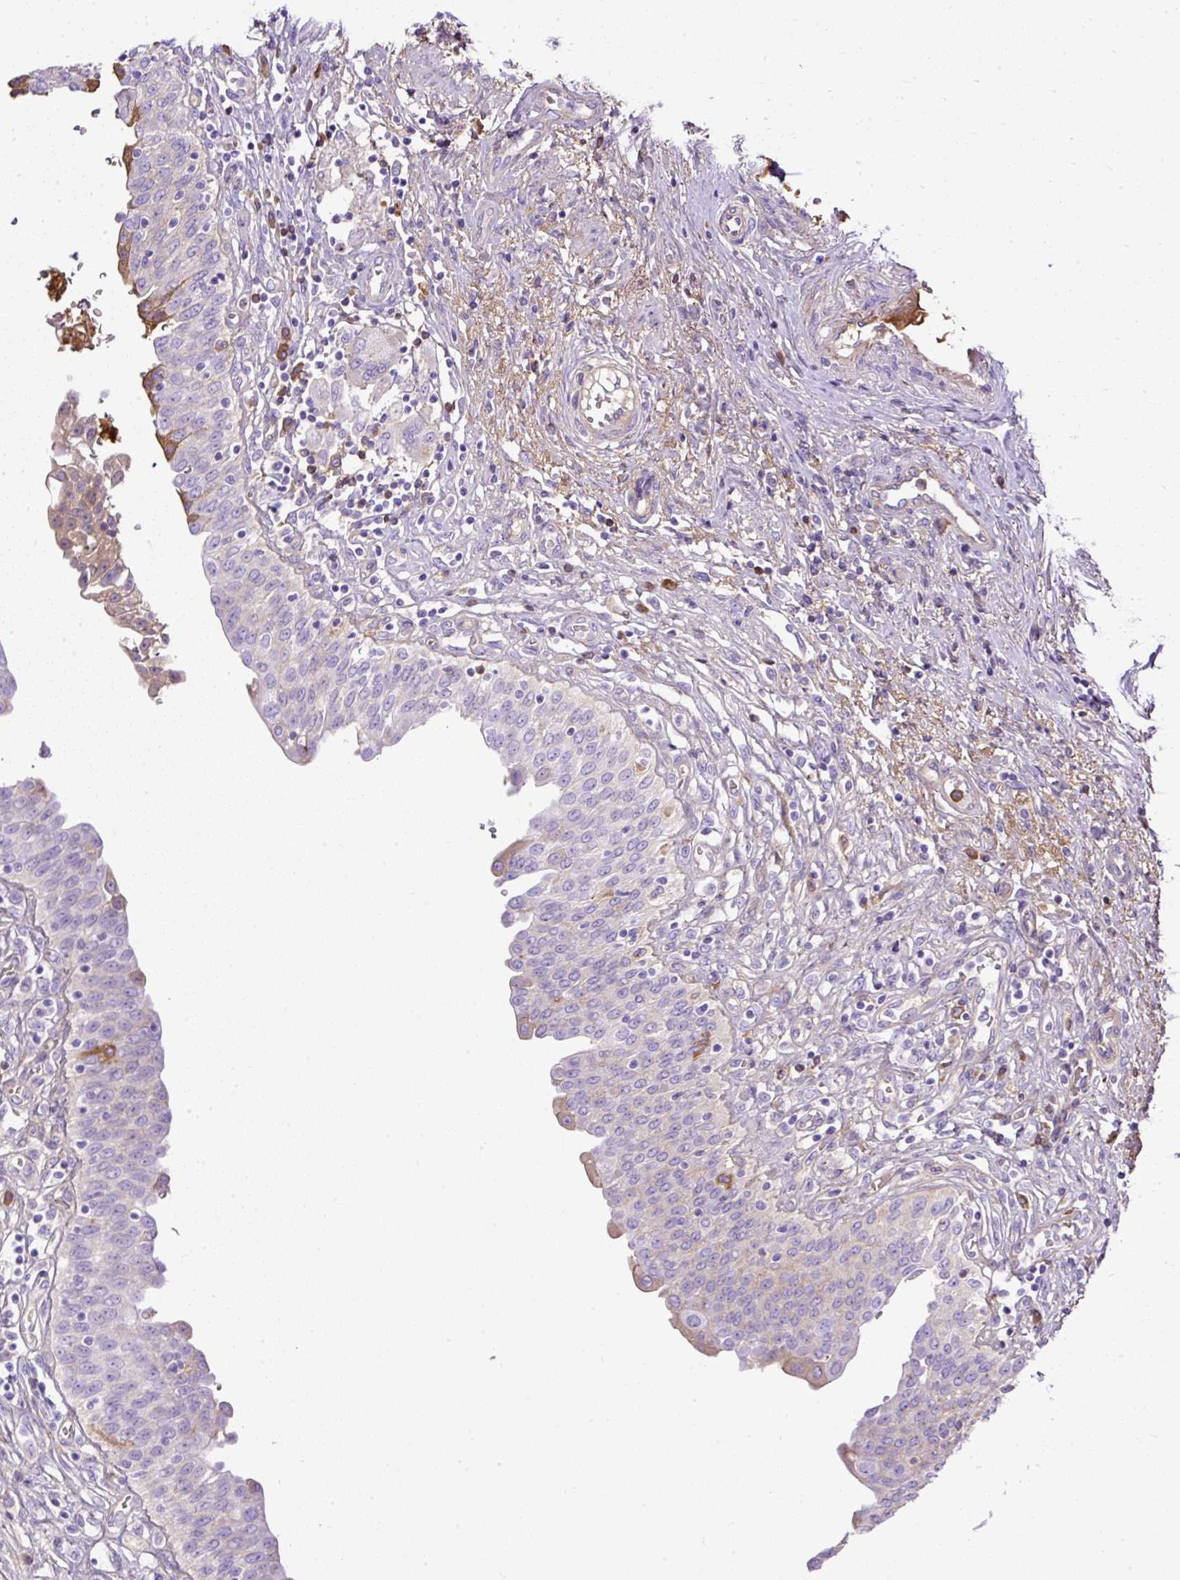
{"staining": {"intensity": "negative", "quantity": "none", "location": "none"}, "tissue": "urinary bladder", "cell_type": "Urothelial cells", "image_type": "normal", "snomed": [{"axis": "morphology", "description": "Normal tissue, NOS"}, {"axis": "topography", "description": "Urinary bladder"}], "caption": "A high-resolution photomicrograph shows IHC staining of benign urinary bladder, which demonstrates no significant expression in urothelial cells.", "gene": "CLEC3B", "patient": {"sex": "male", "age": 71}}